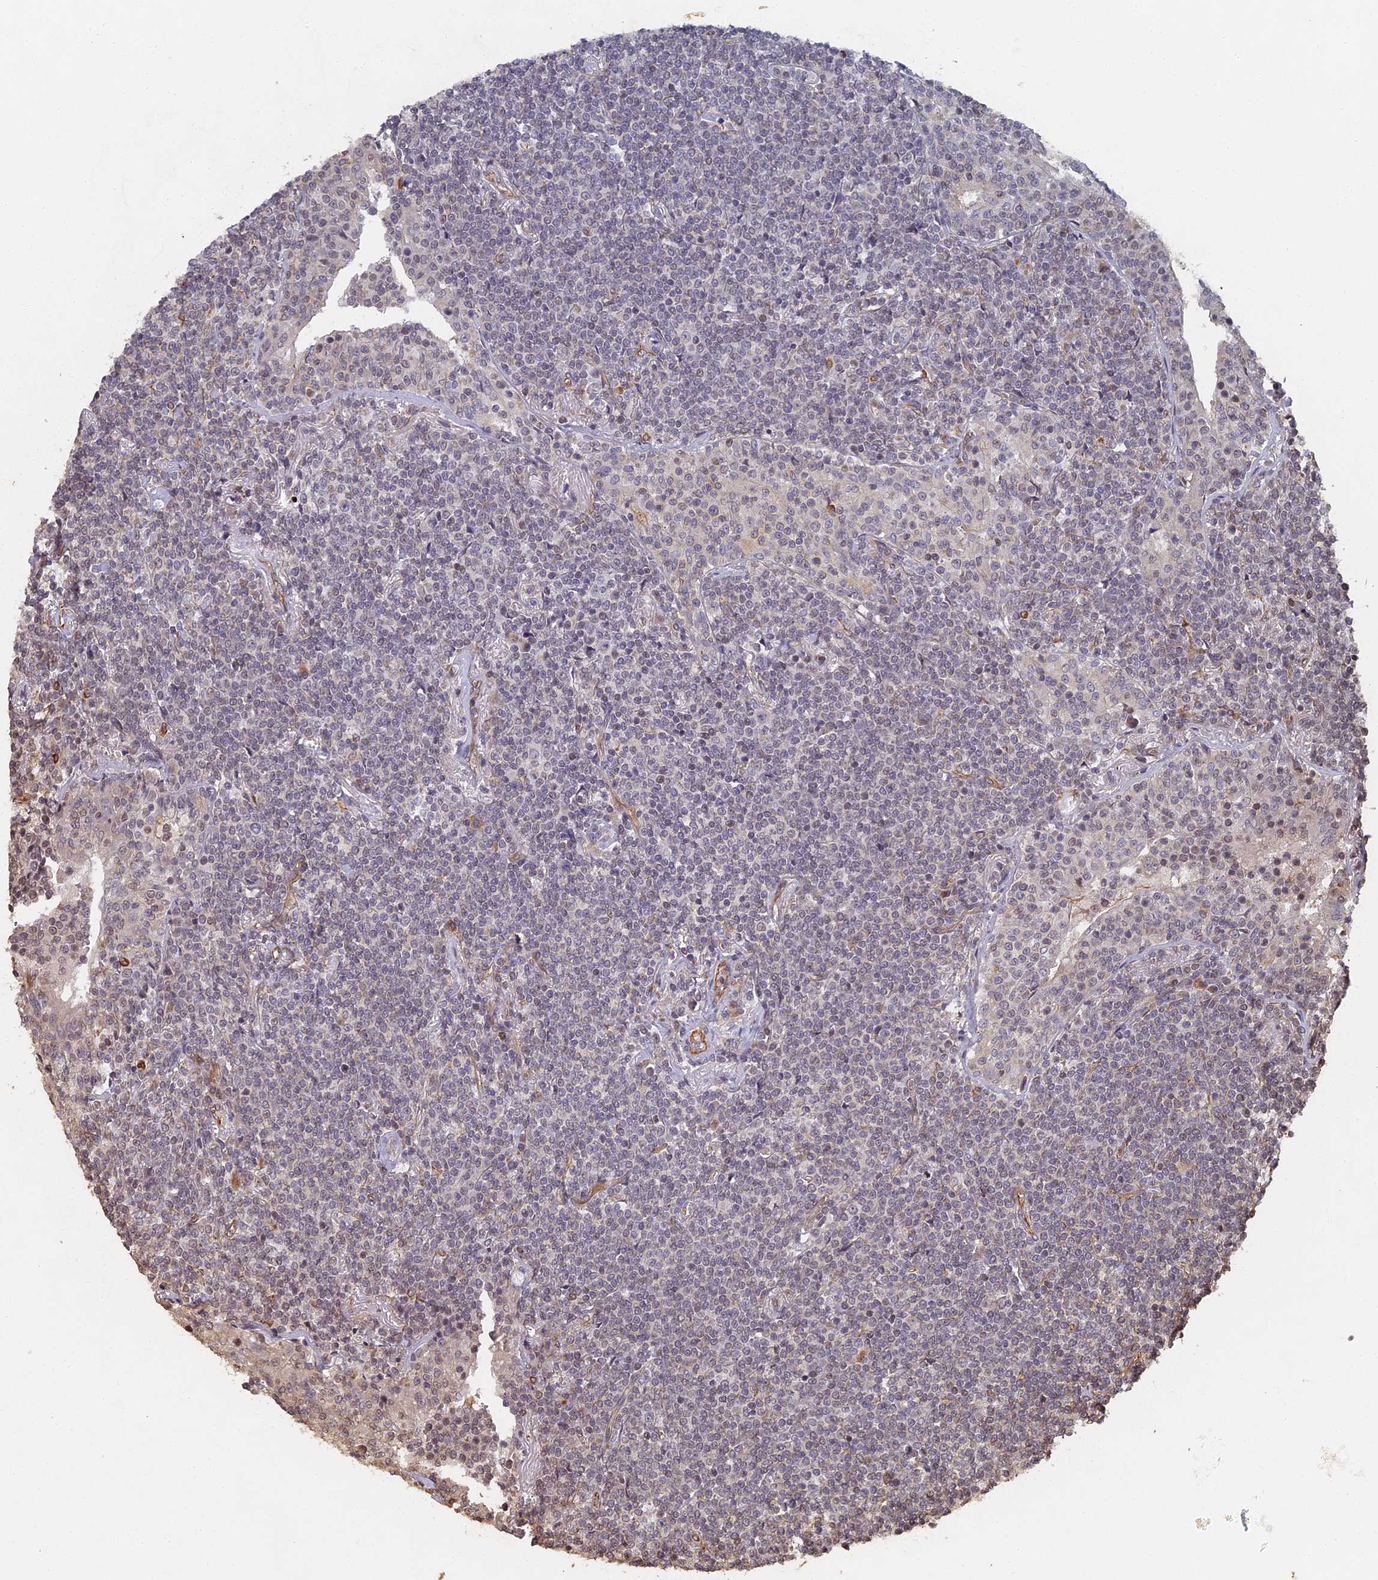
{"staining": {"intensity": "negative", "quantity": "none", "location": "none"}, "tissue": "lymphoma", "cell_type": "Tumor cells", "image_type": "cancer", "snomed": [{"axis": "morphology", "description": "Malignant lymphoma, non-Hodgkin's type, Low grade"}, {"axis": "topography", "description": "Lung"}], "caption": "Immunohistochemical staining of human low-grade malignant lymphoma, non-Hodgkin's type exhibits no significant staining in tumor cells. The staining was performed using DAB (3,3'-diaminobenzidine) to visualize the protein expression in brown, while the nuclei were stained in blue with hematoxylin (Magnification: 20x).", "gene": "ABCB10", "patient": {"sex": "female", "age": 71}}